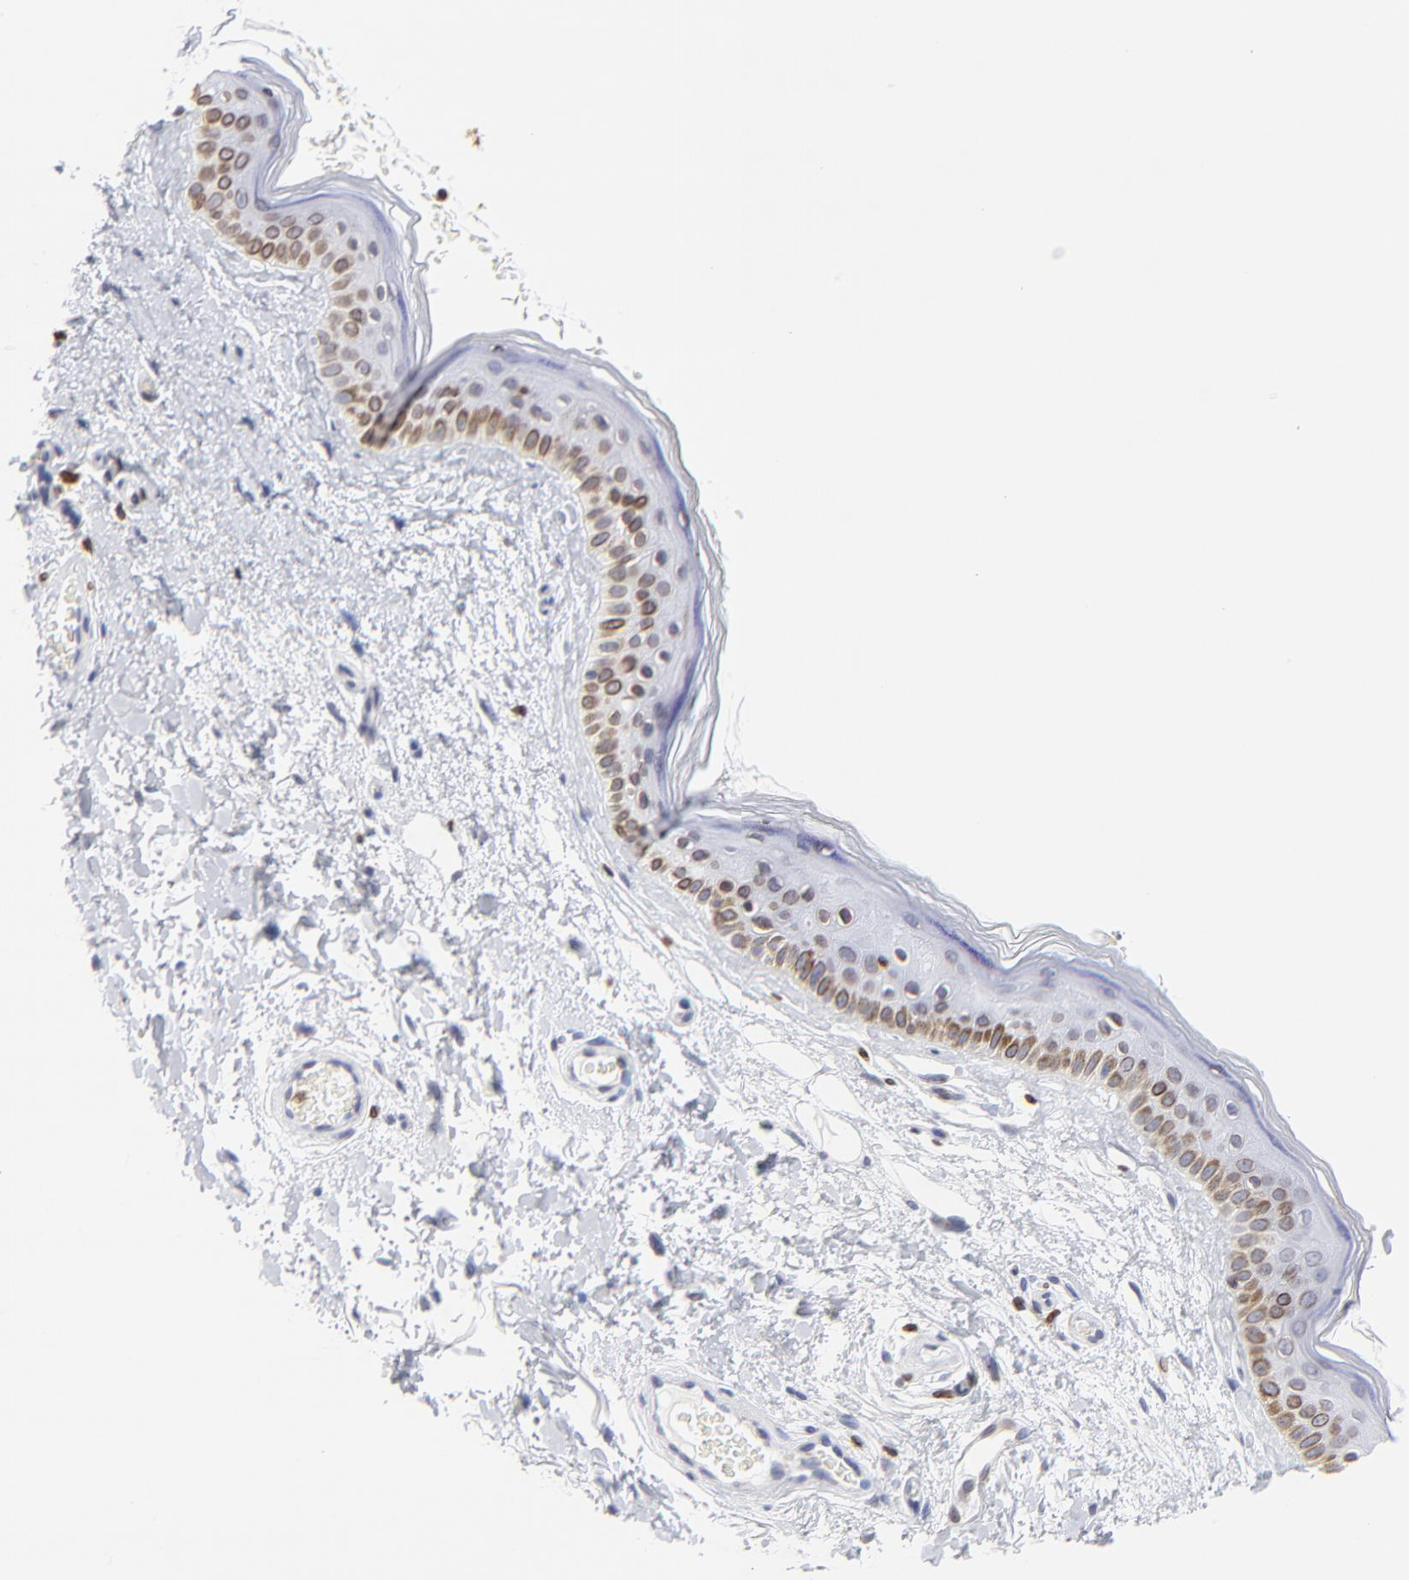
{"staining": {"intensity": "negative", "quantity": "none", "location": "none"}, "tissue": "skin", "cell_type": "Fibroblasts", "image_type": "normal", "snomed": [{"axis": "morphology", "description": "Normal tissue, NOS"}, {"axis": "topography", "description": "Skin"}], "caption": "High magnification brightfield microscopy of benign skin stained with DAB (3,3'-diaminobenzidine) (brown) and counterstained with hematoxylin (blue): fibroblasts show no significant expression. (Brightfield microscopy of DAB (3,3'-diaminobenzidine) IHC at high magnification).", "gene": "THAP7", "patient": {"sex": "male", "age": 63}}